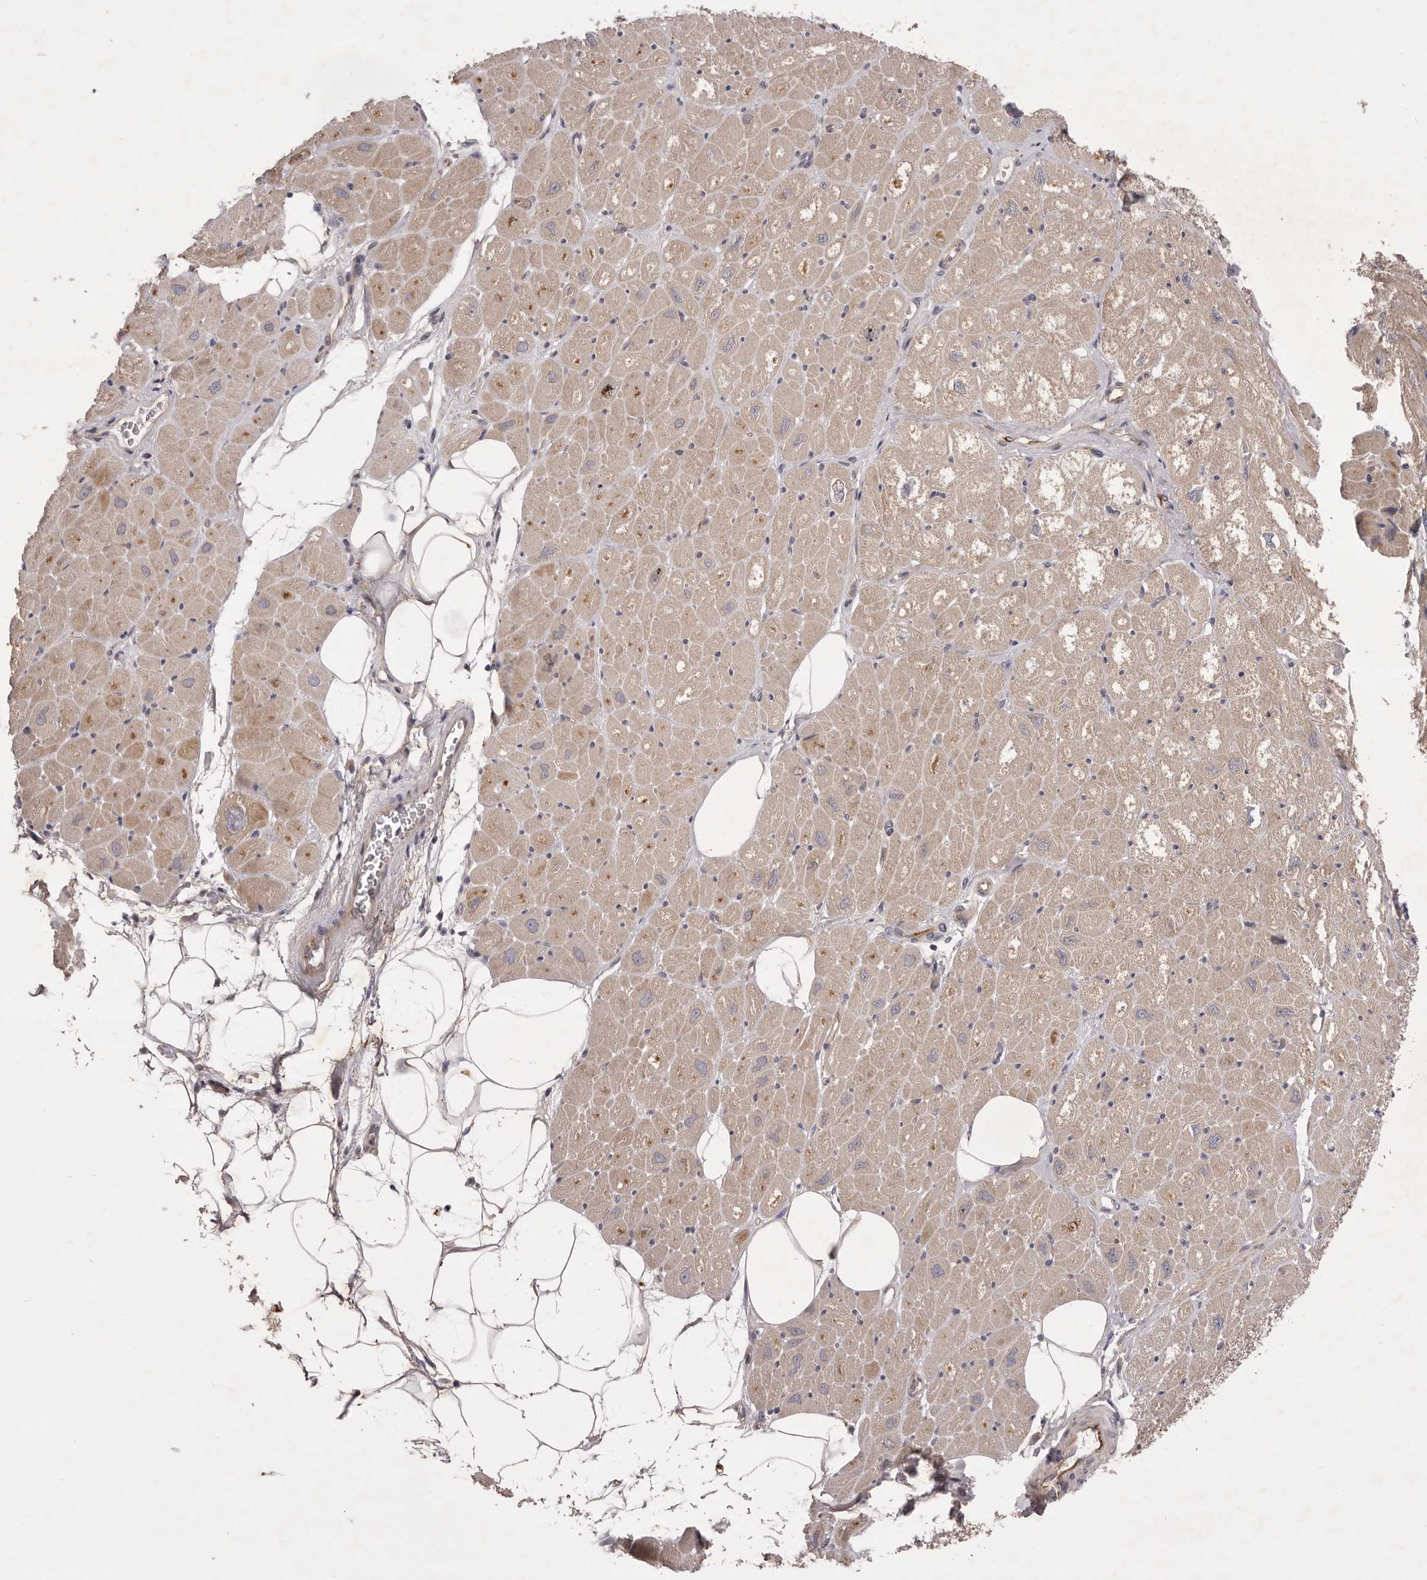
{"staining": {"intensity": "weak", "quantity": ">75%", "location": "cytoplasmic/membranous"}, "tissue": "heart muscle", "cell_type": "Cardiomyocytes", "image_type": "normal", "snomed": [{"axis": "morphology", "description": "Normal tissue, NOS"}, {"axis": "topography", "description": "Heart"}], "caption": "Protein staining of benign heart muscle displays weak cytoplasmic/membranous expression in about >75% of cardiomyocytes. (Brightfield microscopy of DAB IHC at high magnification).", "gene": "PNRC1", "patient": {"sex": "male", "age": 50}}